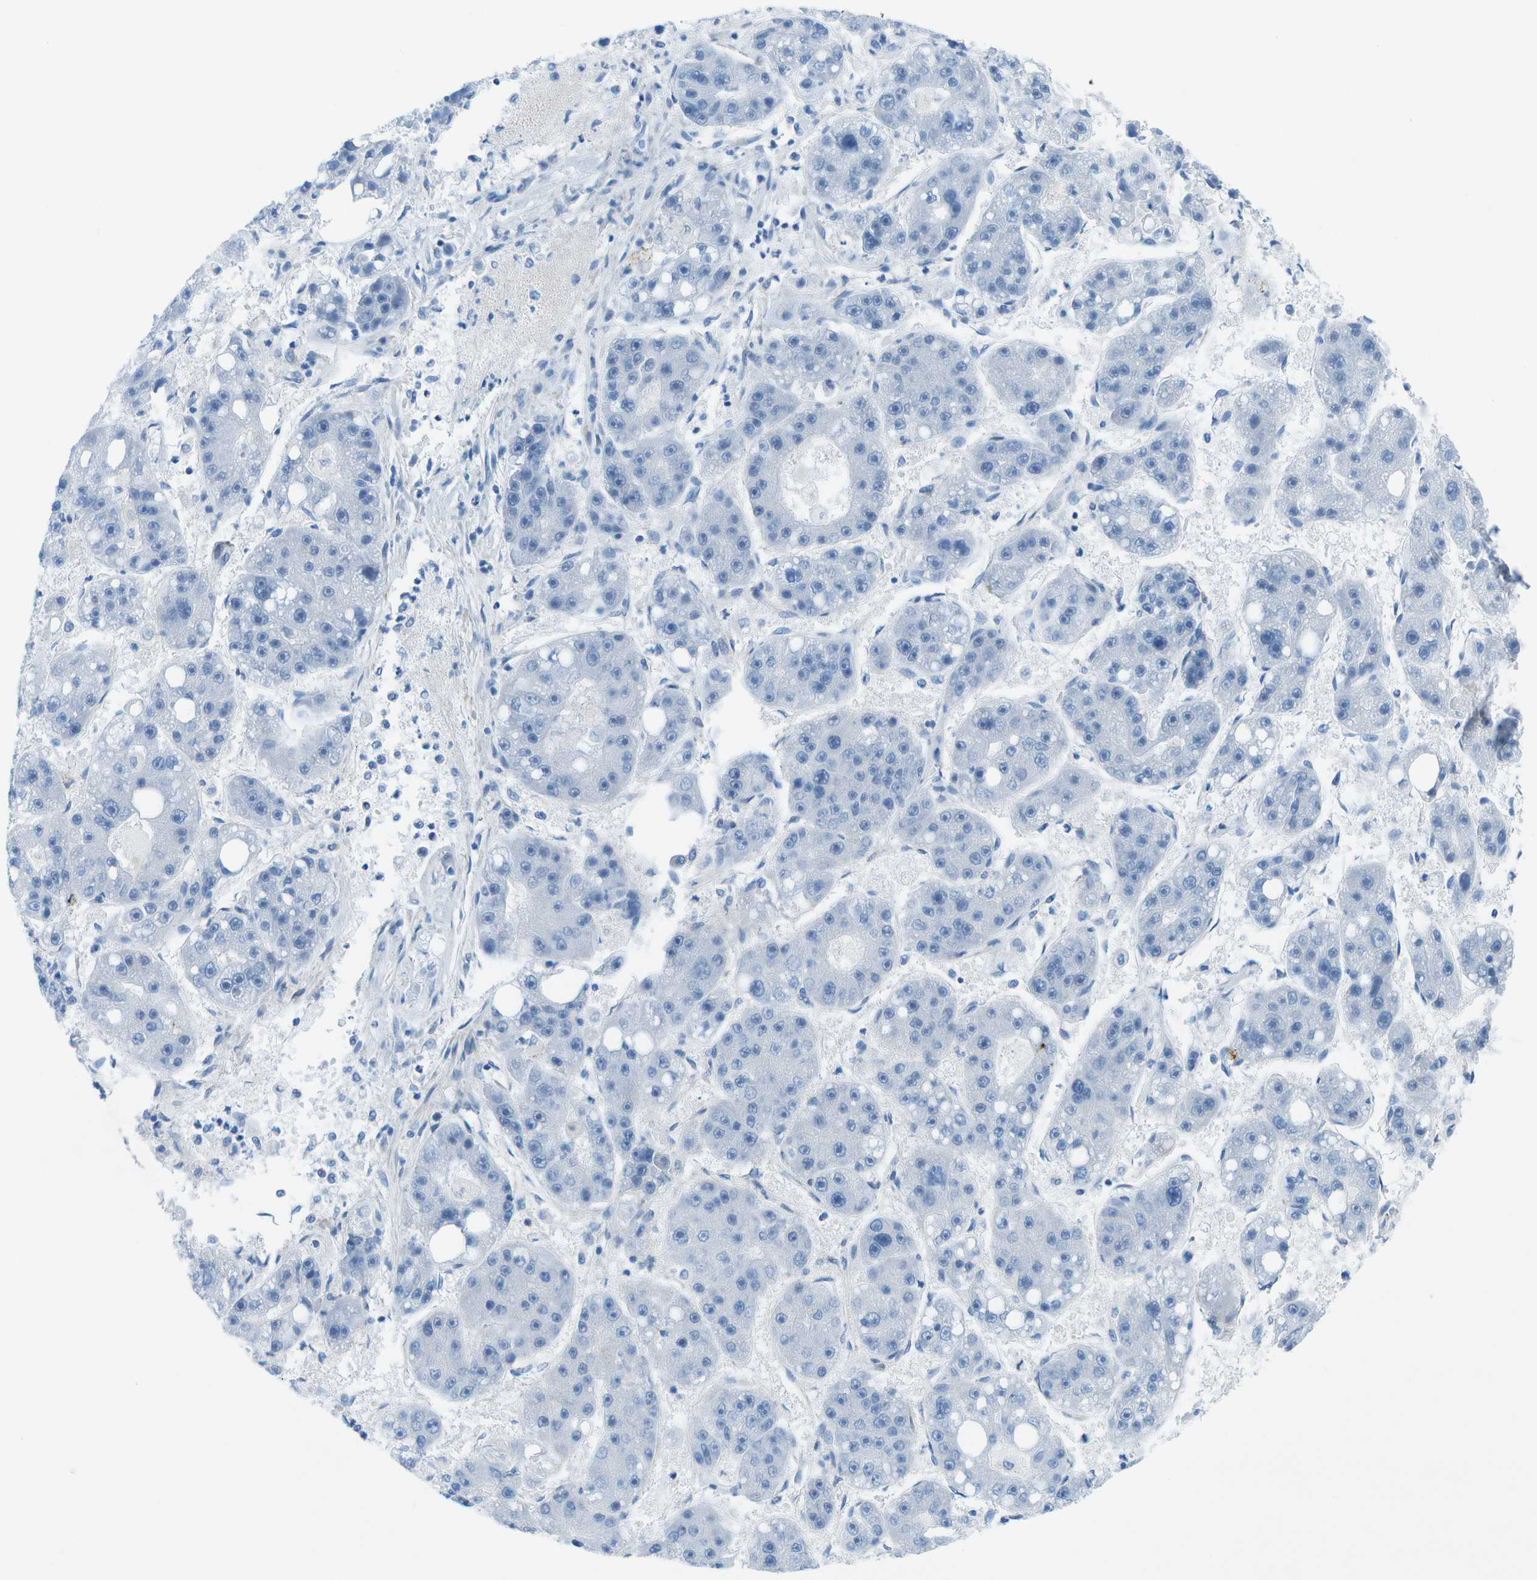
{"staining": {"intensity": "negative", "quantity": "none", "location": "none"}, "tissue": "liver cancer", "cell_type": "Tumor cells", "image_type": "cancer", "snomed": [{"axis": "morphology", "description": "Carcinoma, Hepatocellular, NOS"}, {"axis": "topography", "description": "Liver"}], "caption": "There is no significant positivity in tumor cells of liver cancer. Brightfield microscopy of IHC stained with DAB (brown) and hematoxylin (blue), captured at high magnification.", "gene": "SORBS3", "patient": {"sex": "female", "age": 61}}